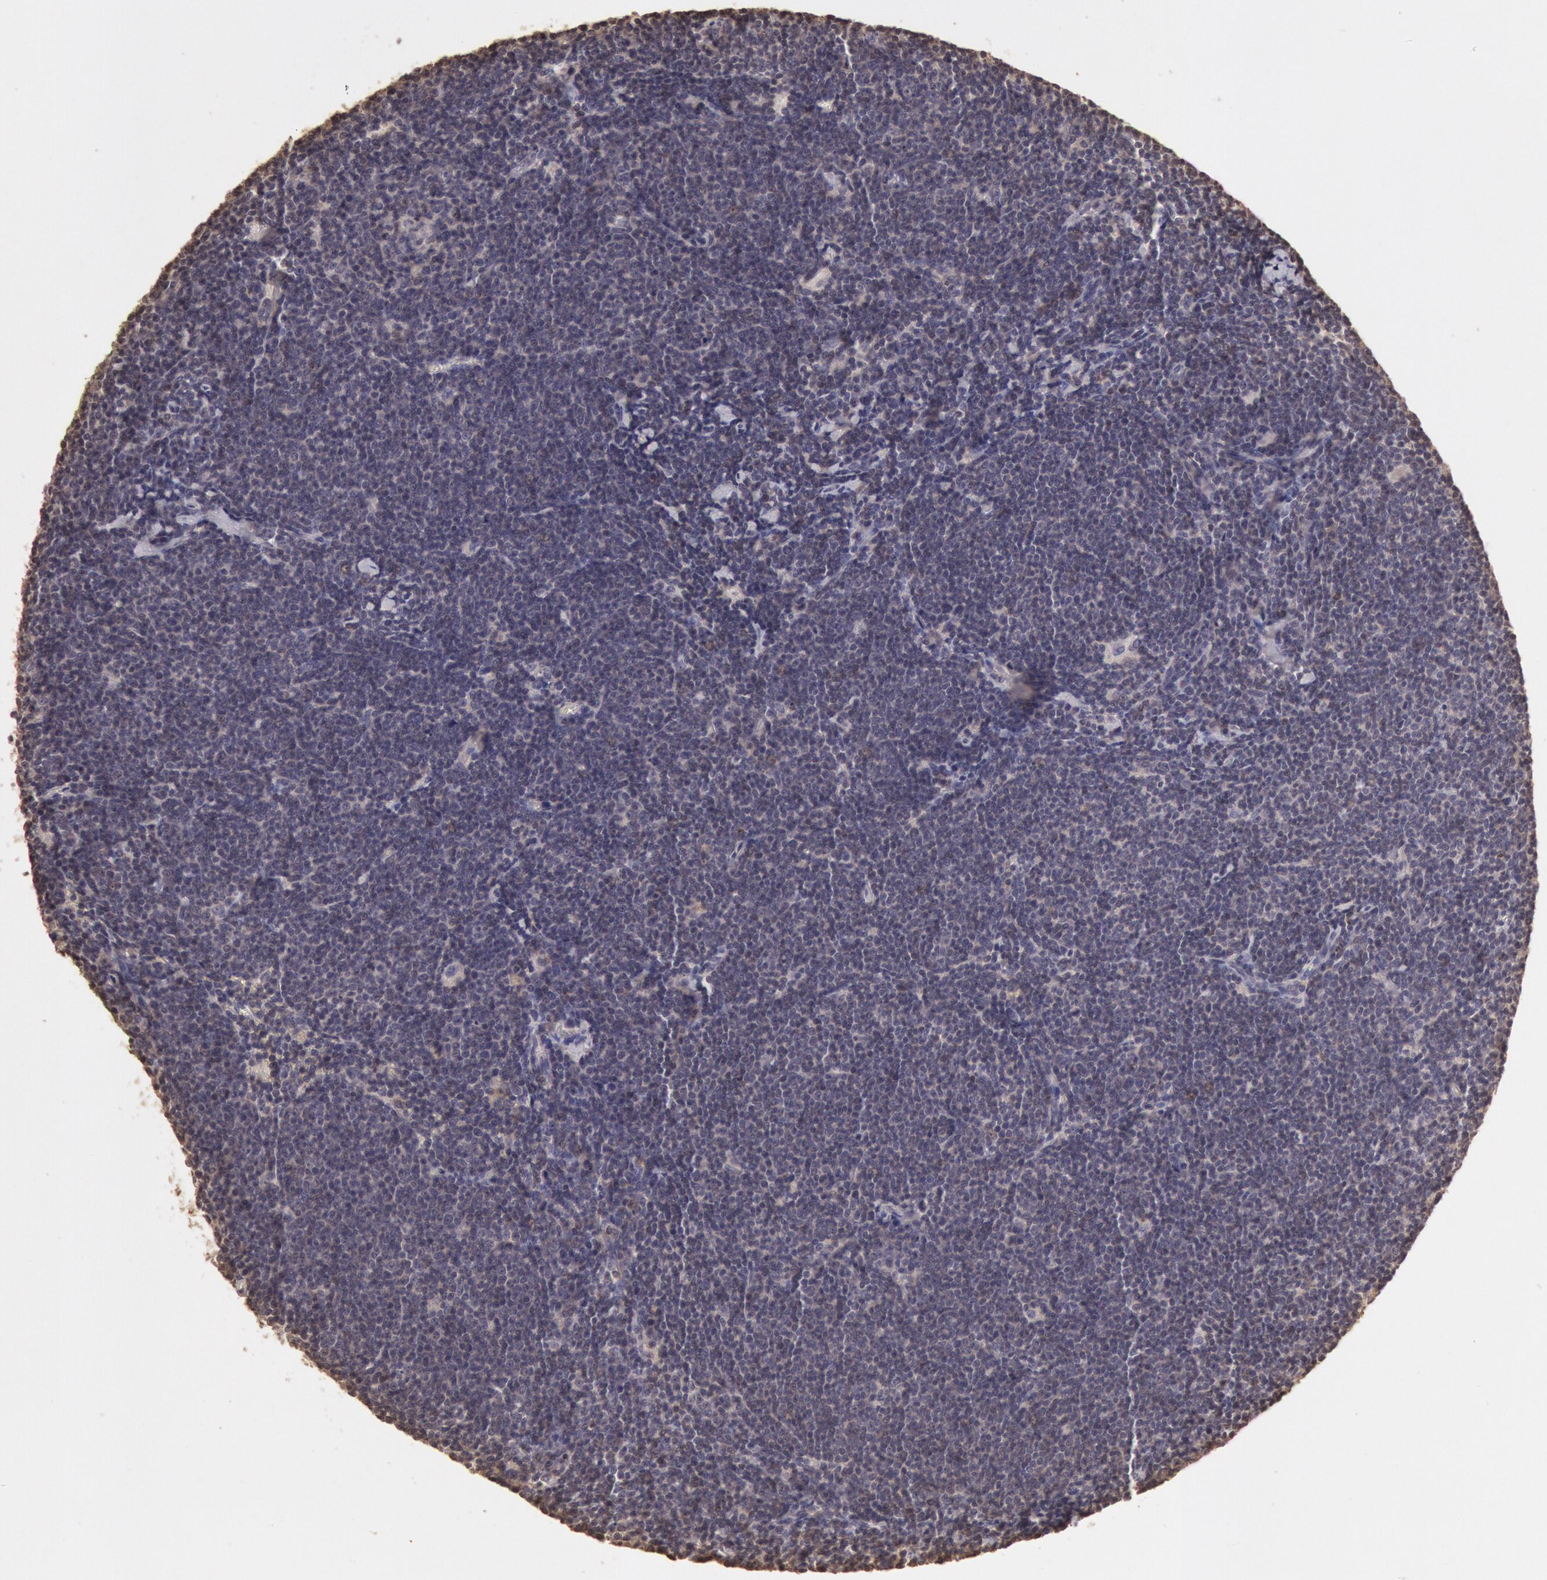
{"staining": {"intensity": "negative", "quantity": "none", "location": "none"}, "tissue": "lymphoma", "cell_type": "Tumor cells", "image_type": "cancer", "snomed": [{"axis": "morphology", "description": "Malignant lymphoma, non-Hodgkin's type, Low grade"}, {"axis": "topography", "description": "Lymph node"}], "caption": "A histopathology image of human low-grade malignant lymphoma, non-Hodgkin's type is negative for staining in tumor cells. Brightfield microscopy of immunohistochemistry stained with DAB (brown) and hematoxylin (blue), captured at high magnification.", "gene": "SOD1", "patient": {"sex": "male", "age": 65}}